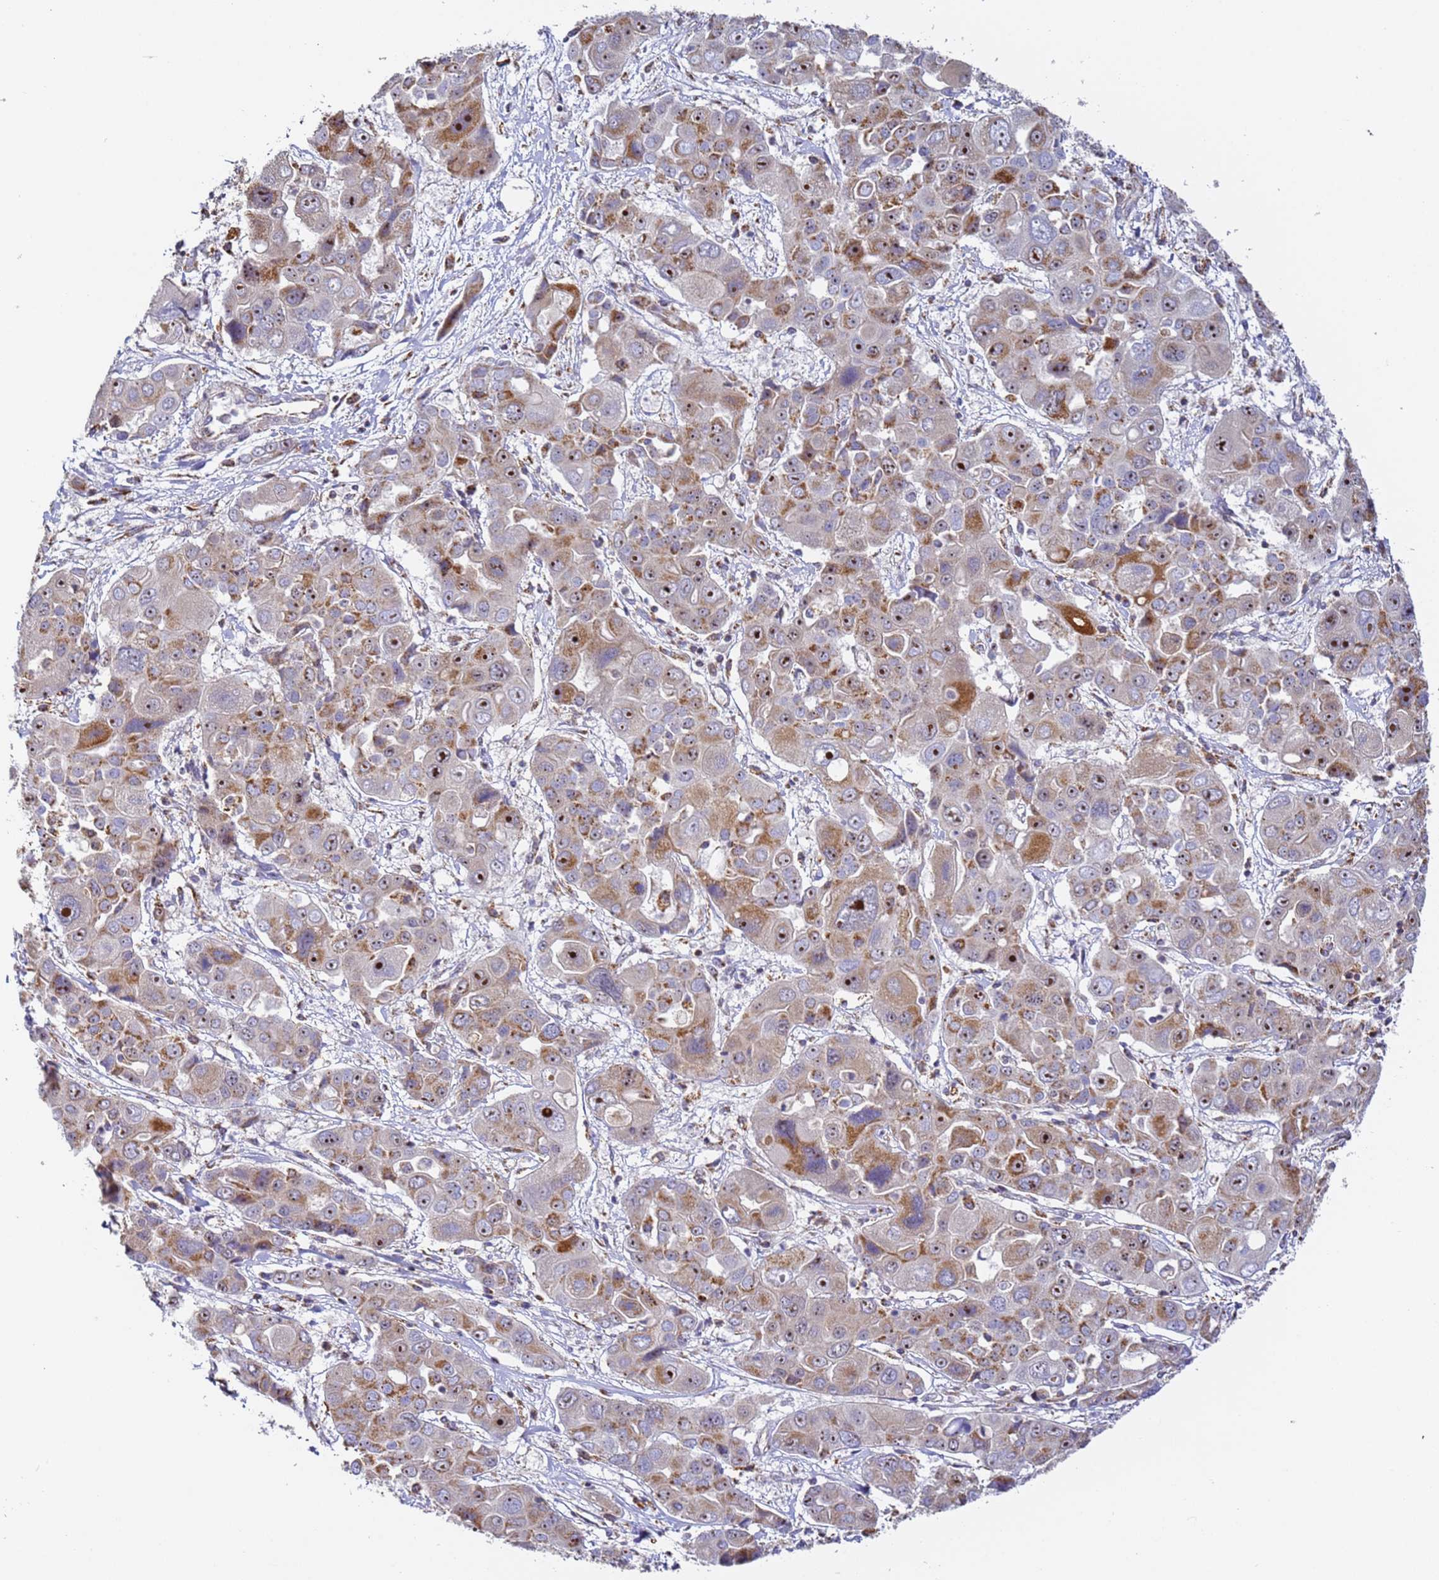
{"staining": {"intensity": "strong", "quantity": "<25%", "location": "cytoplasmic/membranous,nuclear"}, "tissue": "liver cancer", "cell_type": "Tumor cells", "image_type": "cancer", "snomed": [{"axis": "morphology", "description": "Cholangiocarcinoma"}, {"axis": "topography", "description": "Liver"}], "caption": "Human liver cancer (cholangiocarcinoma) stained for a protein (brown) reveals strong cytoplasmic/membranous and nuclear positive expression in about <25% of tumor cells.", "gene": "FRG2C", "patient": {"sex": "male", "age": 67}}